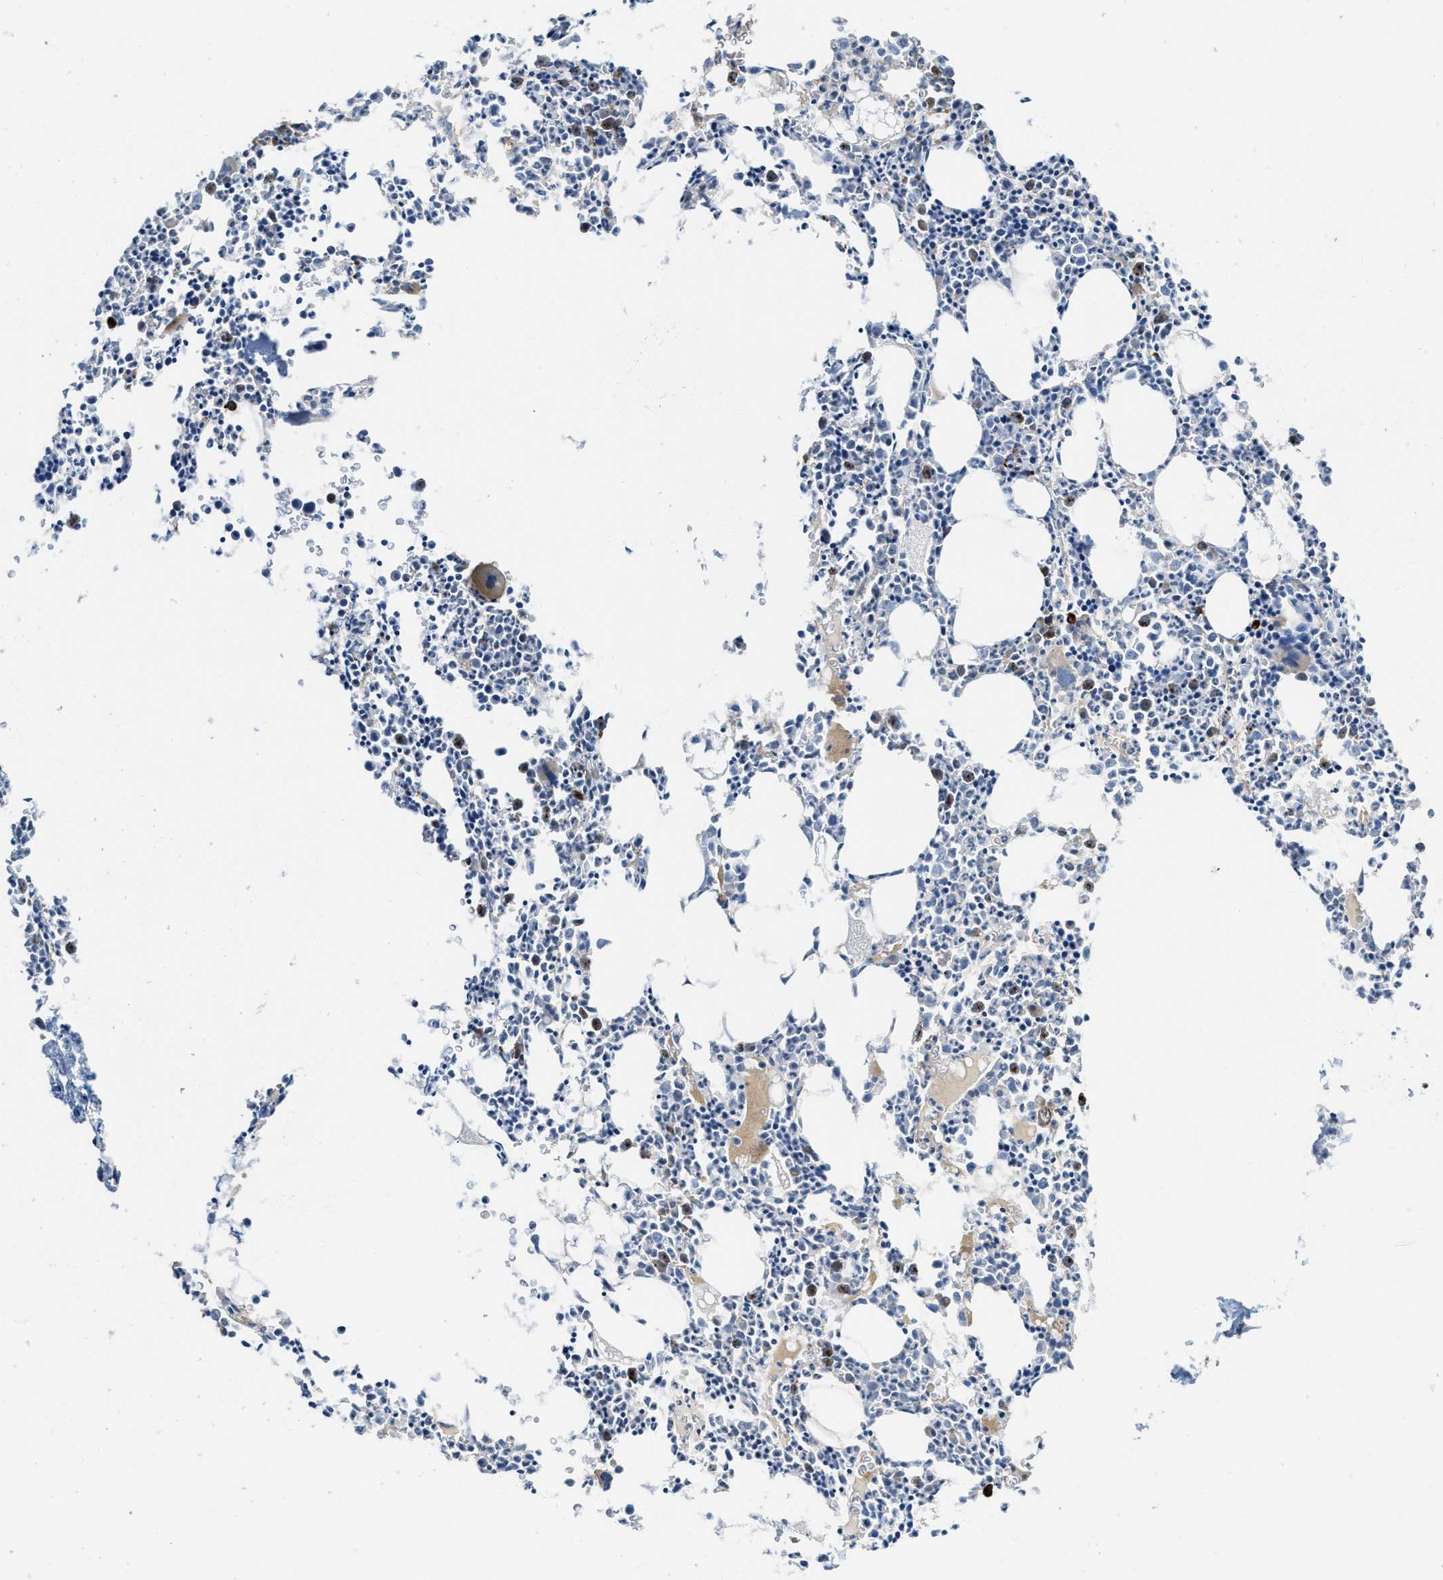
{"staining": {"intensity": "strong", "quantity": "<25%", "location": "cytoplasmic/membranous"}, "tissue": "bone marrow", "cell_type": "Hematopoietic cells", "image_type": "normal", "snomed": [{"axis": "morphology", "description": "Normal tissue, NOS"}, {"axis": "morphology", "description": "Inflammation, NOS"}, {"axis": "topography", "description": "Bone marrow"}], "caption": "High-power microscopy captured an immunohistochemistry (IHC) micrograph of normal bone marrow, revealing strong cytoplasmic/membranous expression in about <25% of hematopoietic cells. Immunohistochemistry stains the protein in brown and the nuclei are stained blue.", "gene": "BMPR1A", "patient": {"sex": "female", "age": 40}}